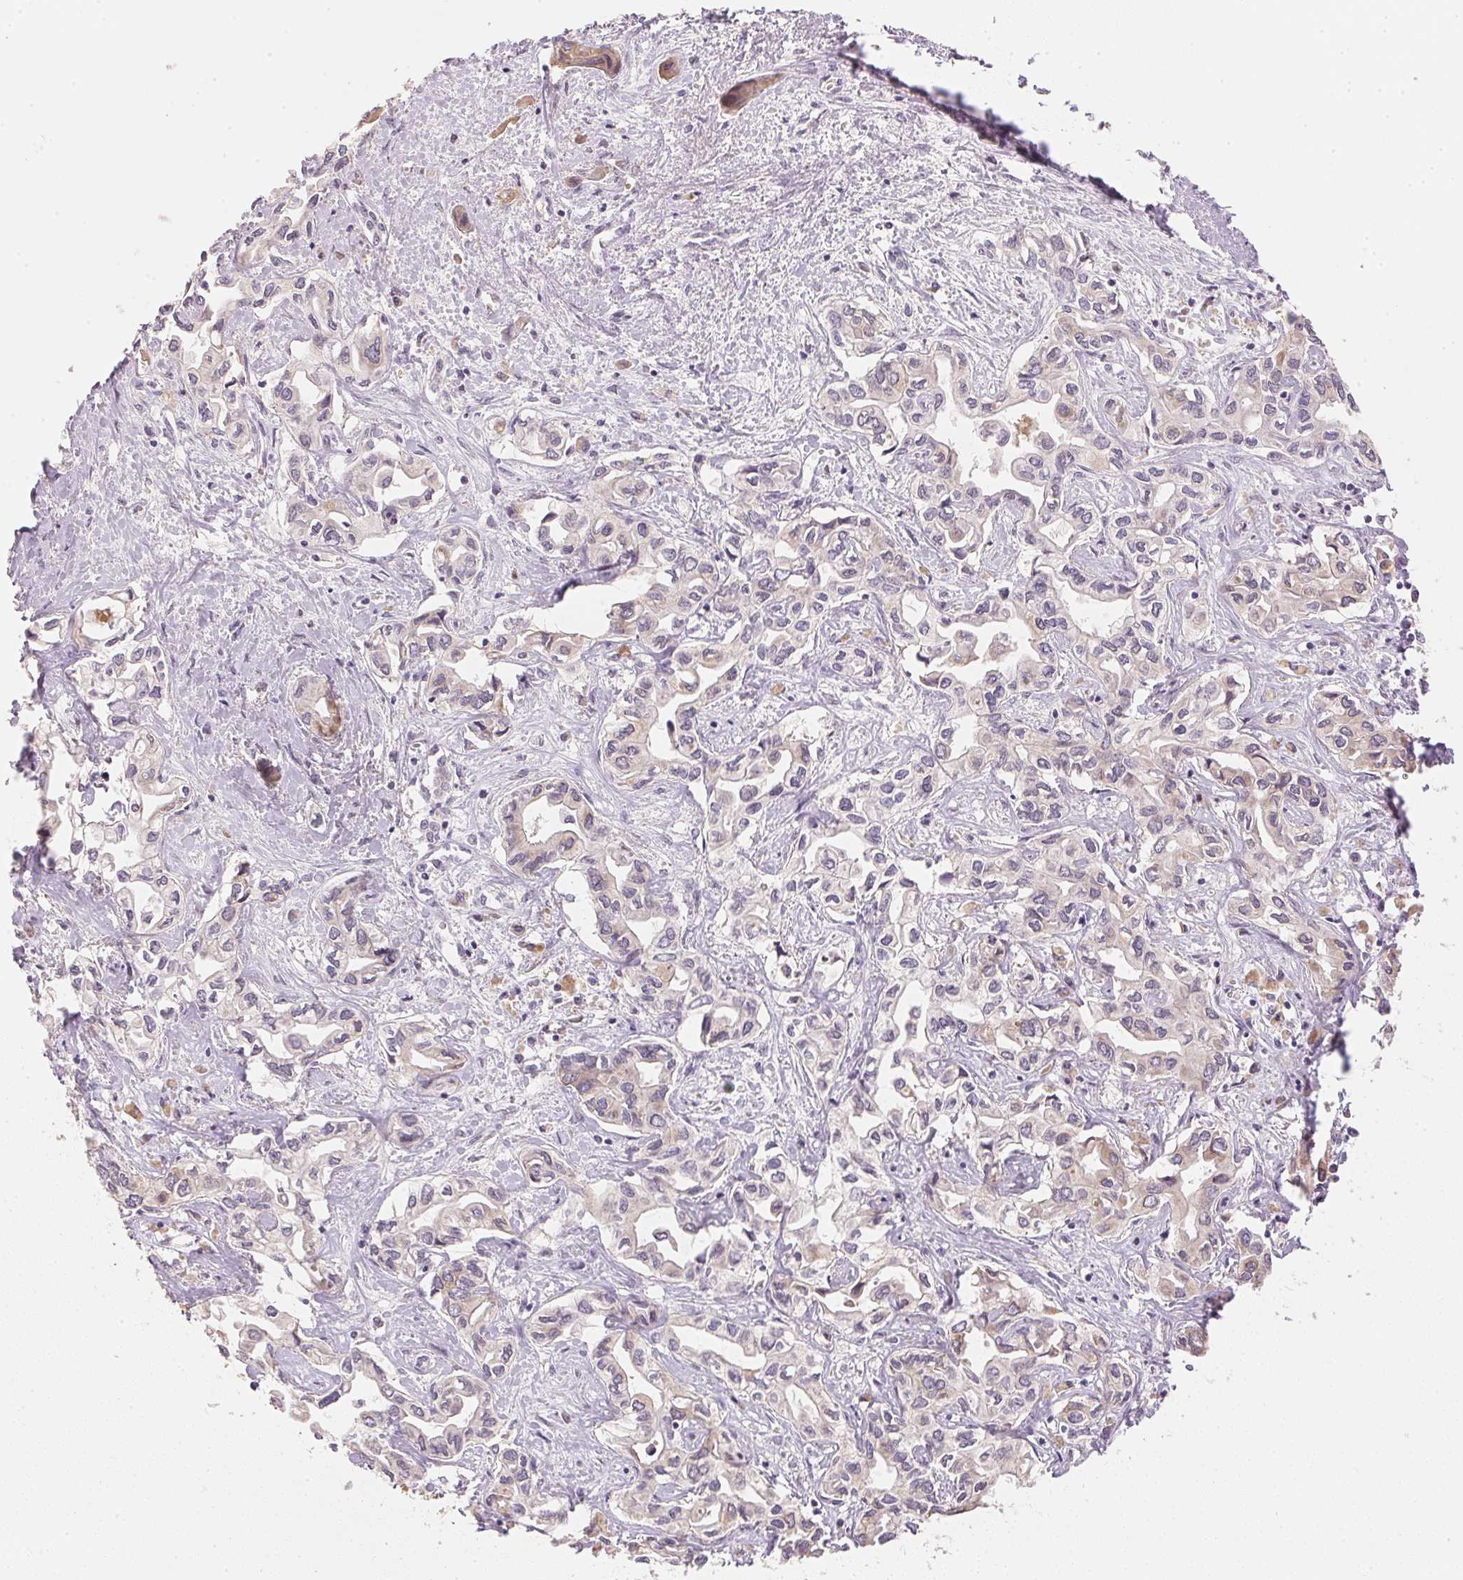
{"staining": {"intensity": "weak", "quantity": "<25%", "location": "cytoplasmic/membranous"}, "tissue": "liver cancer", "cell_type": "Tumor cells", "image_type": "cancer", "snomed": [{"axis": "morphology", "description": "Cholangiocarcinoma"}, {"axis": "topography", "description": "Liver"}], "caption": "DAB immunohistochemical staining of human liver cancer (cholangiocarcinoma) demonstrates no significant positivity in tumor cells.", "gene": "DHCR24", "patient": {"sex": "female", "age": 64}}